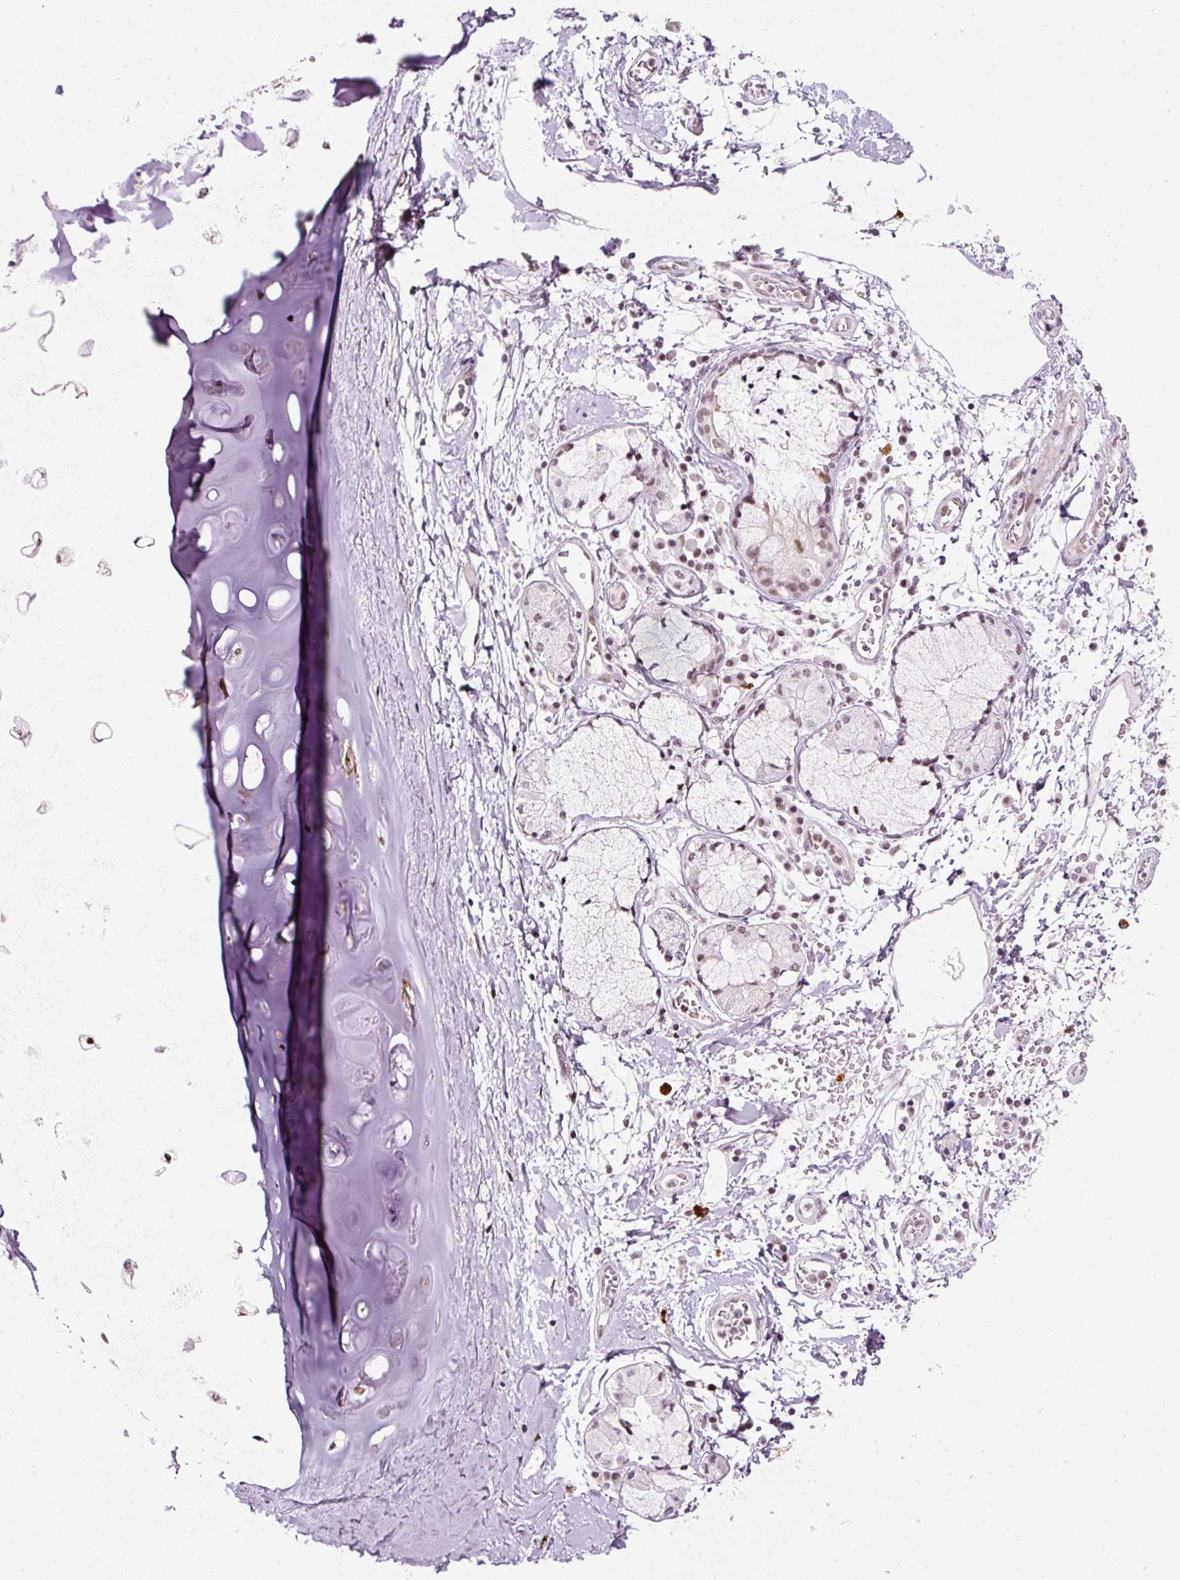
{"staining": {"intensity": "negative", "quantity": "none", "location": "none"}, "tissue": "soft tissue", "cell_type": "Chondrocytes", "image_type": "normal", "snomed": [{"axis": "morphology", "description": "Normal tissue, NOS"}, {"axis": "morphology", "description": "Degeneration, NOS"}, {"axis": "topography", "description": "Cartilage tissue"}, {"axis": "topography", "description": "Lung"}], "caption": "Soft tissue stained for a protein using immunohistochemistry (IHC) shows no positivity chondrocytes.", "gene": "U2AF2", "patient": {"sex": "female", "age": 61}}